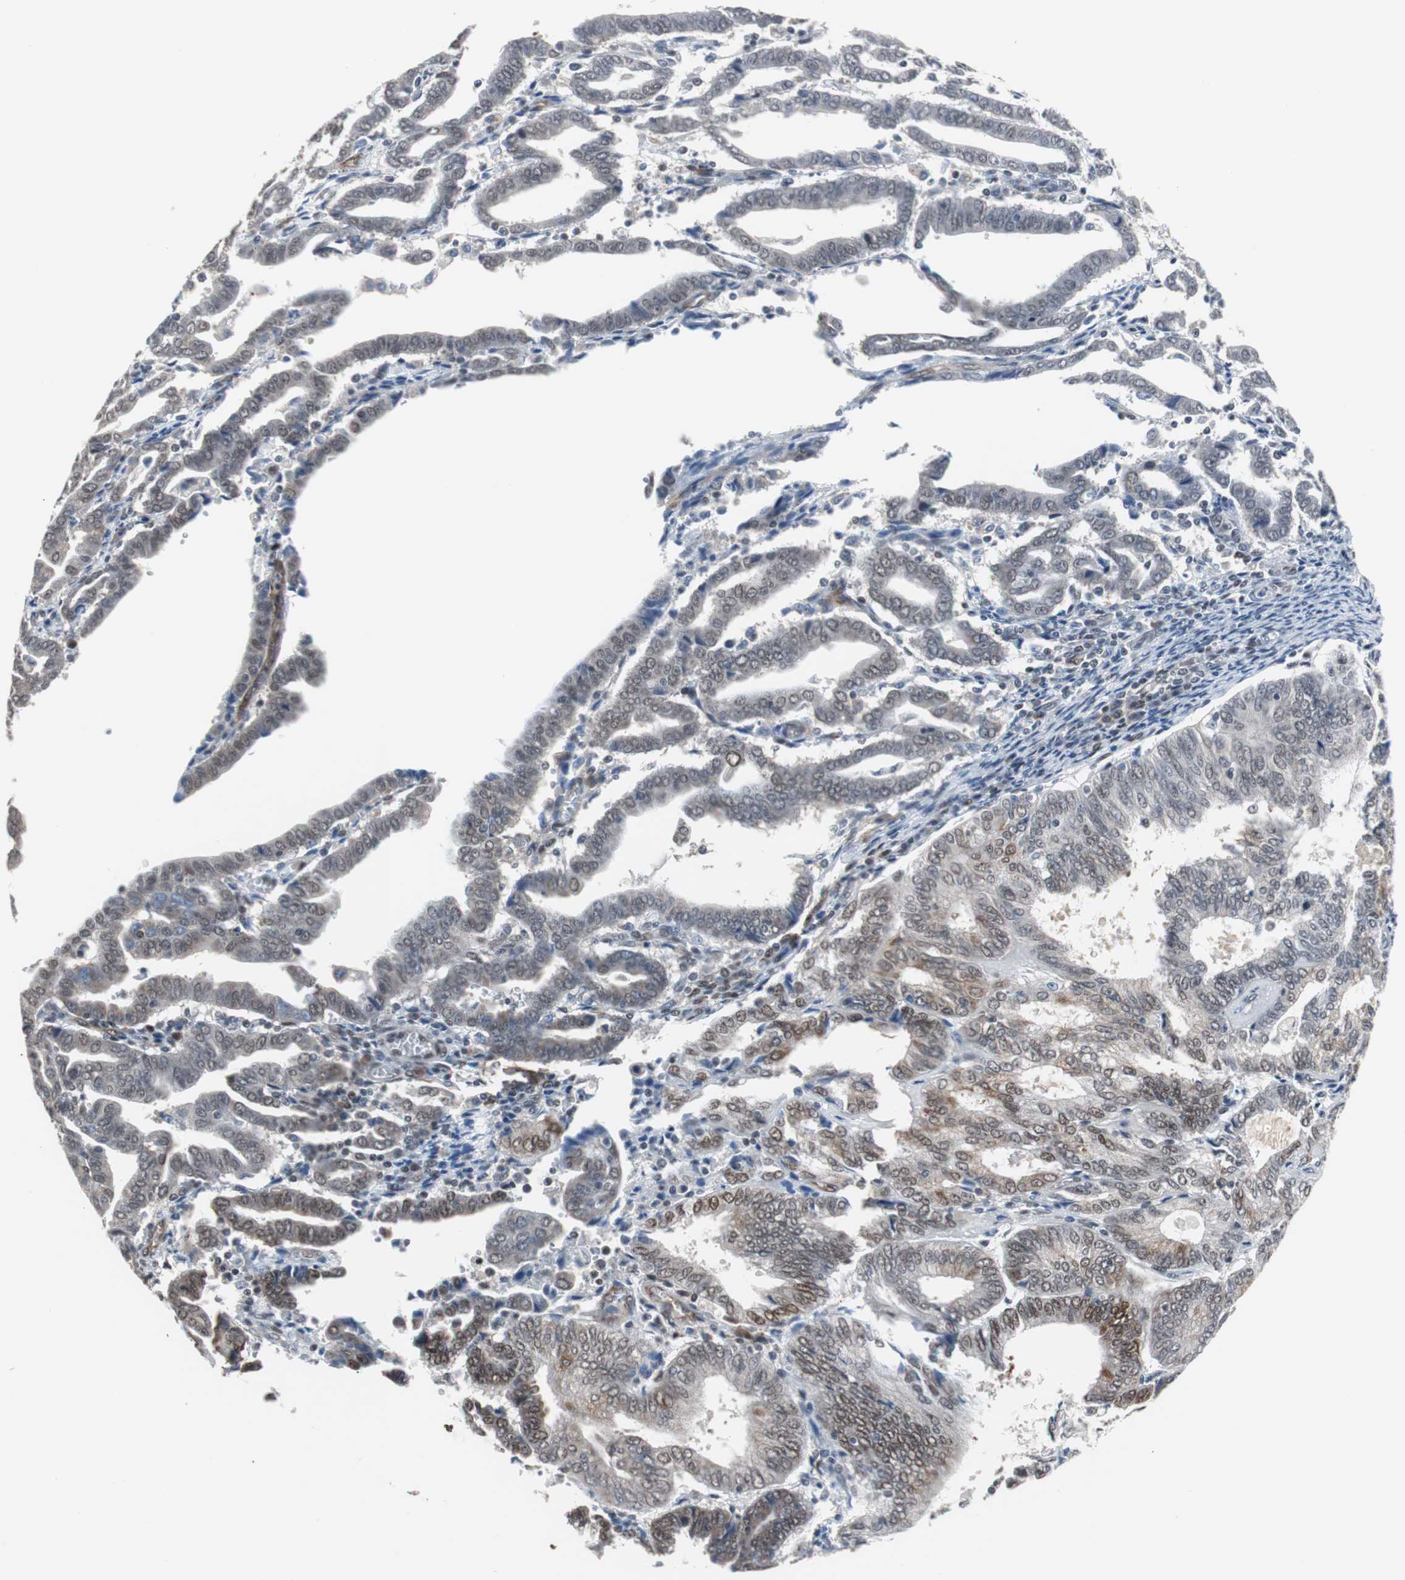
{"staining": {"intensity": "moderate", "quantity": "25%-75%", "location": "cytoplasmic/membranous,nuclear"}, "tissue": "endometrial cancer", "cell_type": "Tumor cells", "image_type": "cancer", "snomed": [{"axis": "morphology", "description": "Adenocarcinoma, NOS"}, {"axis": "topography", "description": "Uterus"}], "caption": "Protein staining of endometrial cancer (adenocarcinoma) tissue reveals moderate cytoplasmic/membranous and nuclear staining in about 25%-75% of tumor cells.", "gene": "ZHX2", "patient": {"sex": "female", "age": 83}}